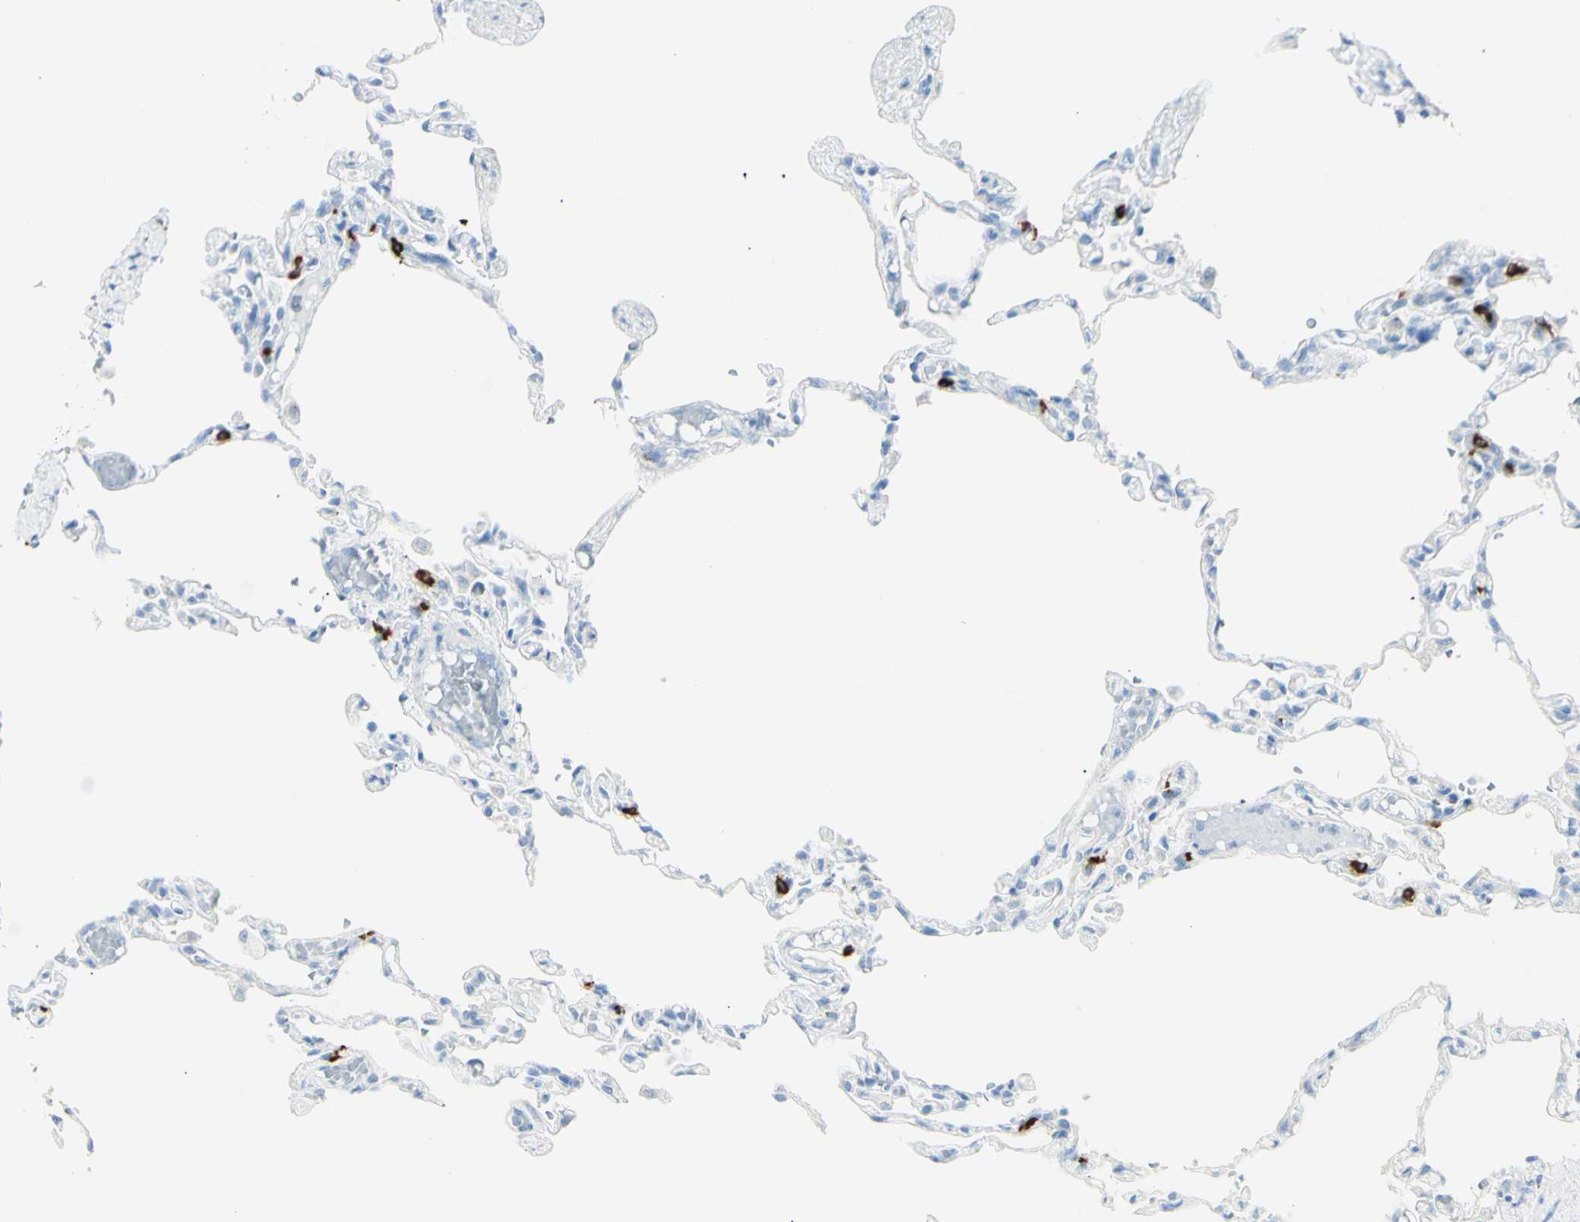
{"staining": {"intensity": "negative", "quantity": "none", "location": "none"}, "tissue": "lung", "cell_type": "Alveolar cells", "image_type": "normal", "snomed": [{"axis": "morphology", "description": "Normal tissue, NOS"}, {"axis": "topography", "description": "Lung"}], "caption": "Immunohistochemistry (IHC) of normal lung exhibits no expression in alveolar cells. (DAB (3,3'-diaminobenzidine) immunohistochemistry, high magnification).", "gene": "LETM1", "patient": {"sex": "male", "age": 21}}